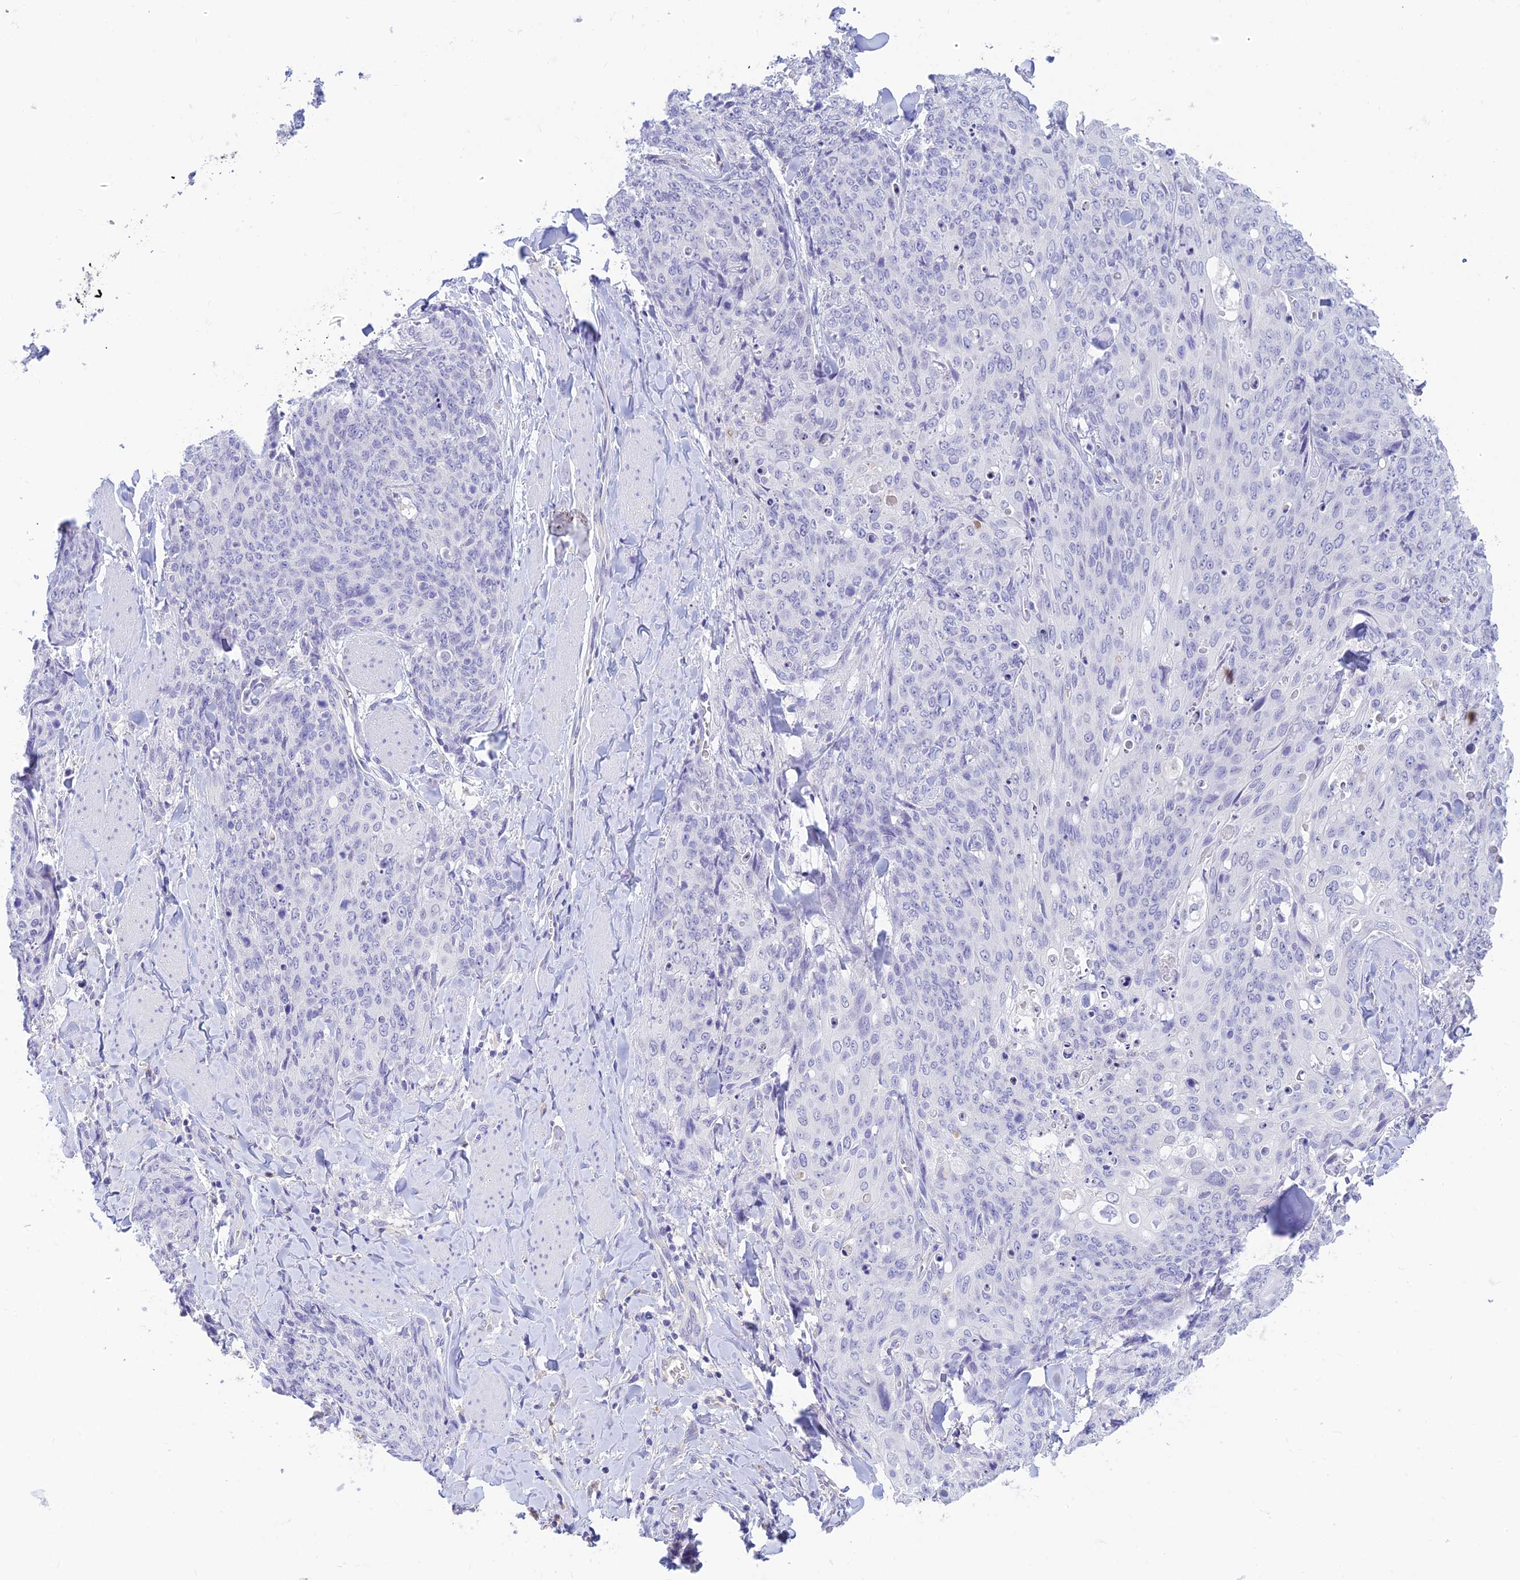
{"staining": {"intensity": "negative", "quantity": "none", "location": "none"}, "tissue": "skin cancer", "cell_type": "Tumor cells", "image_type": "cancer", "snomed": [{"axis": "morphology", "description": "Squamous cell carcinoma, NOS"}, {"axis": "topography", "description": "Skin"}, {"axis": "topography", "description": "Vulva"}], "caption": "Skin cancer (squamous cell carcinoma) was stained to show a protein in brown. There is no significant positivity in tumor cells.", "gene": "INTS13", "patient": {"sex": "female", "age": 85}}